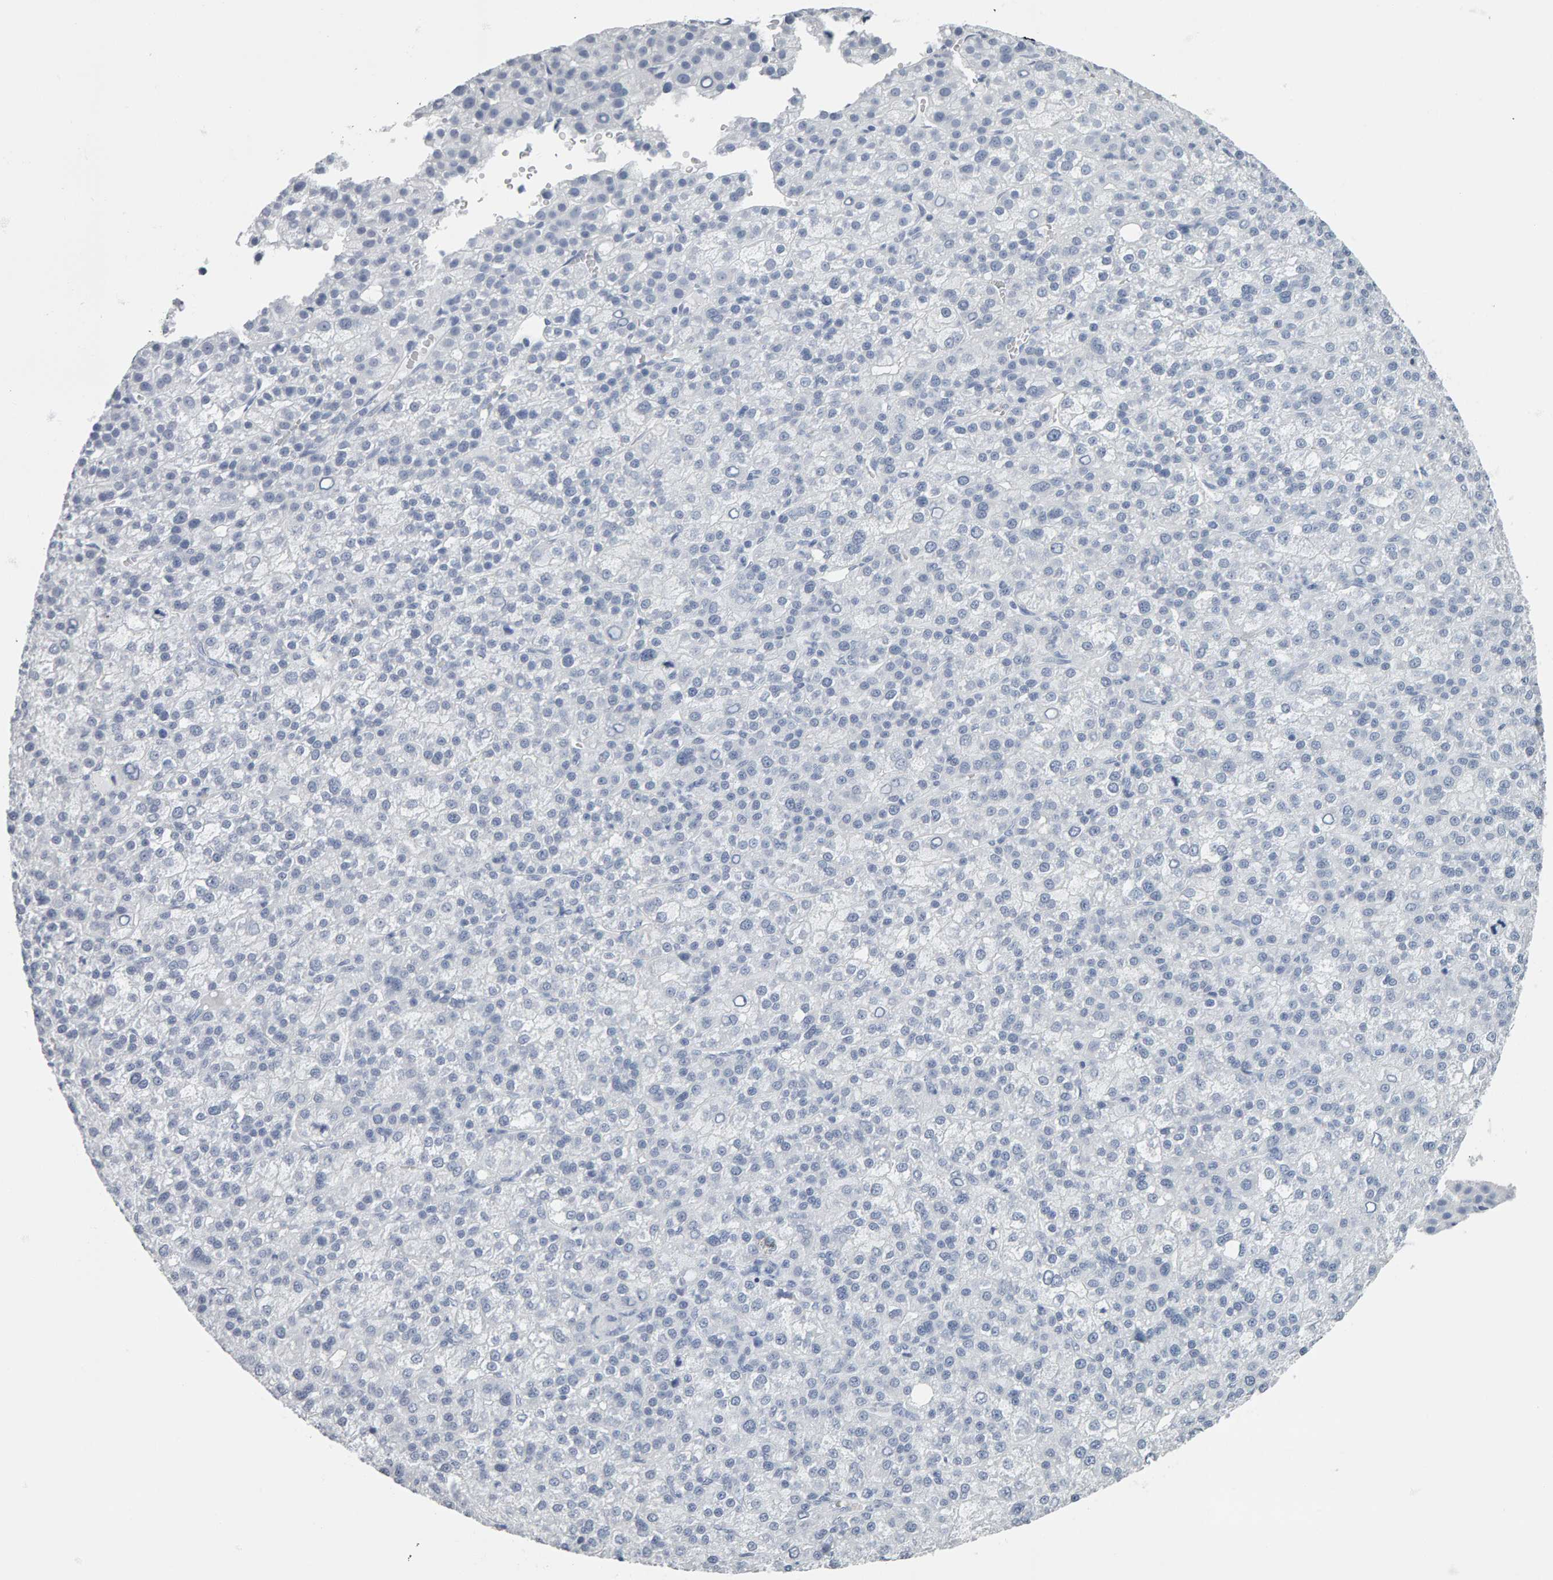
{"staining": {"intensity": "negative", "quantity": "none", "location": "none"}, "tissue": "liver cancer", "cell_type": "Tumor cells", "image_type": "cancer", "snomed": [{"axis": "morphology", "description": "Carcinoma, Hepatocellular, NOS"}, {"axis": "topography", "description": "Liver"}], "caption": "Immunohistochemistry of liver cancer (hepatocellular carcinoma) reveals no staining in tumor cells. Brightfield microscopy of IHC stained with DAB (brown) and hematoxylin (blue), captured at high magnification.", "gene": "SPACA3", "patient": {"sex": "female", "age": 58}}